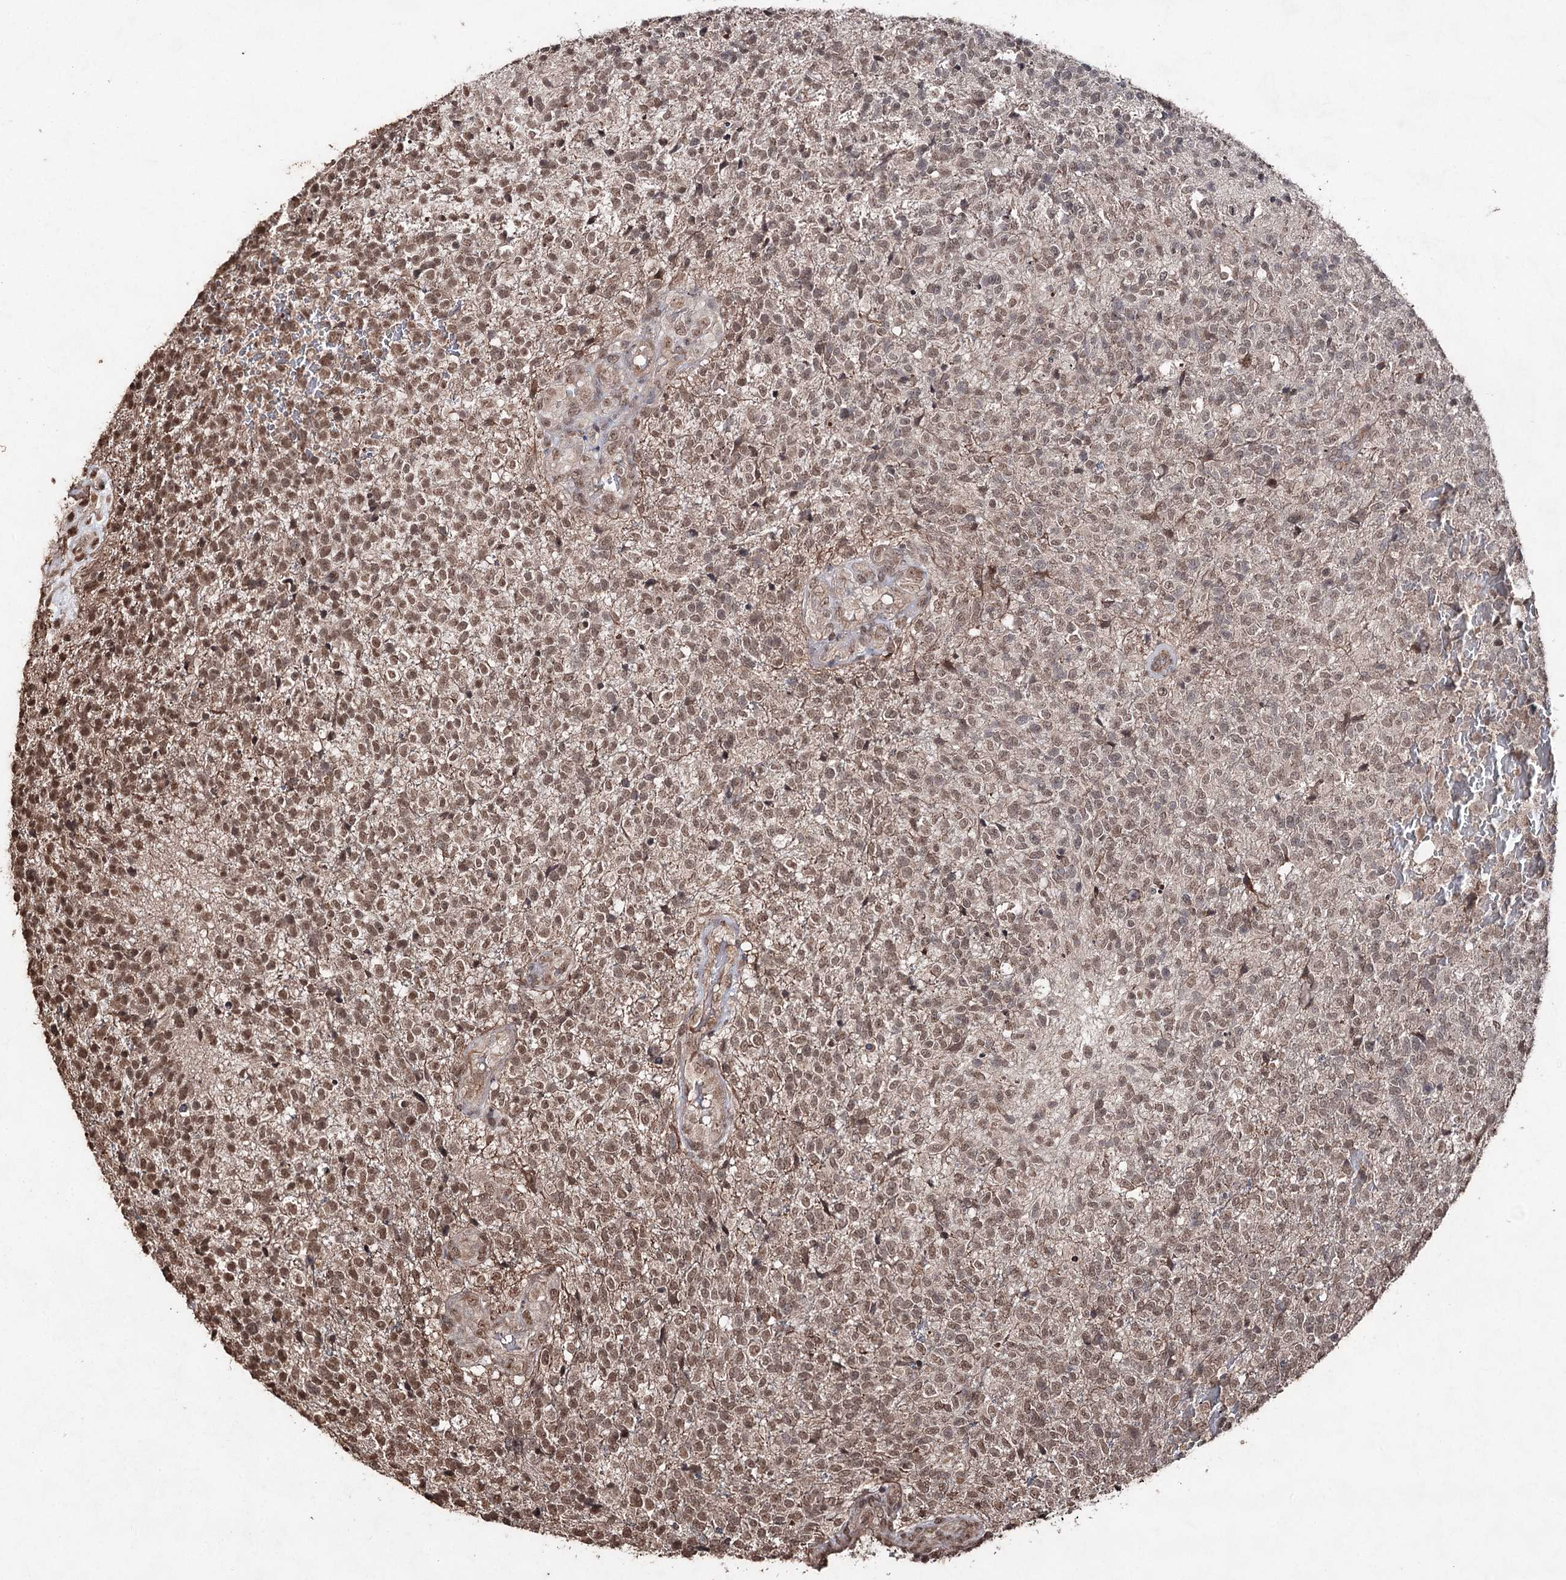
{"staining": {"intensity": "moderate", "quantity": ">75%", "location": "nuclear"}, "tissue": "glioma", "cell_type": "Tumor cells", "image_type": "cancer", "snomed": [{"axis": "morphology", "description": "Glioma, malignant, High grade"}, {"axis": "topography", "description": "Brain"}], "caption": "Glioma tissue displays moderate nuclear expression in about >75% of tumor cells", "gene": "ATG14", "patient": {"sex": "male", "age": 56}}